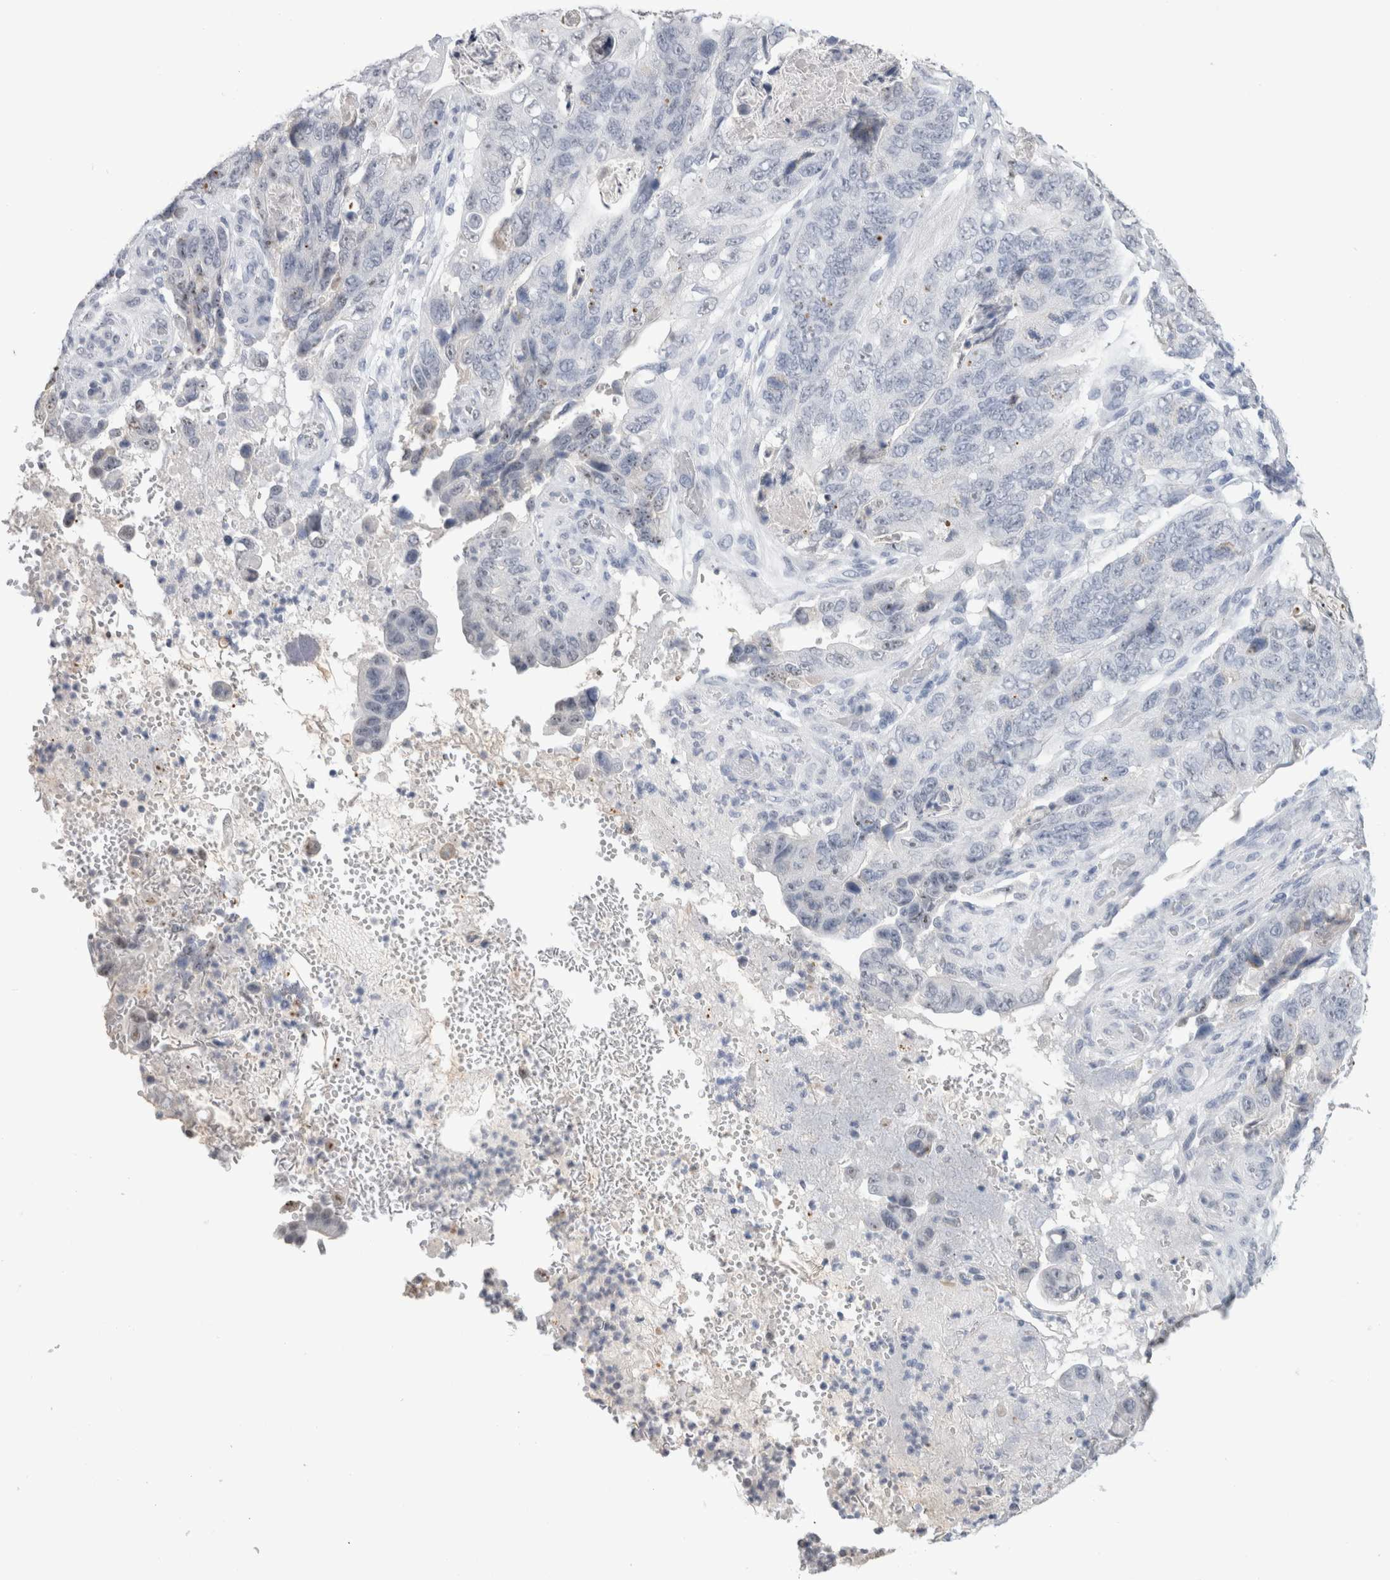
{"staining": {"intensity": "negative", "quantity": "none", "location": "none"}, "tissue": "stomach cancer", "cell_type": "Tumor cells", "image_type": "cancer", "snomed": [{"axis": "morphology", "description": "Adenocarcinoma, NOS"}, {"axis": "topography", "description": "Stomach"}], "caption": "Immunohistochemistry of stomach cancer (adenocarcinoma) displays no staining in tumor cells.", "gene": "CADM3", "patient": {"sex": "female", "age": 89}}